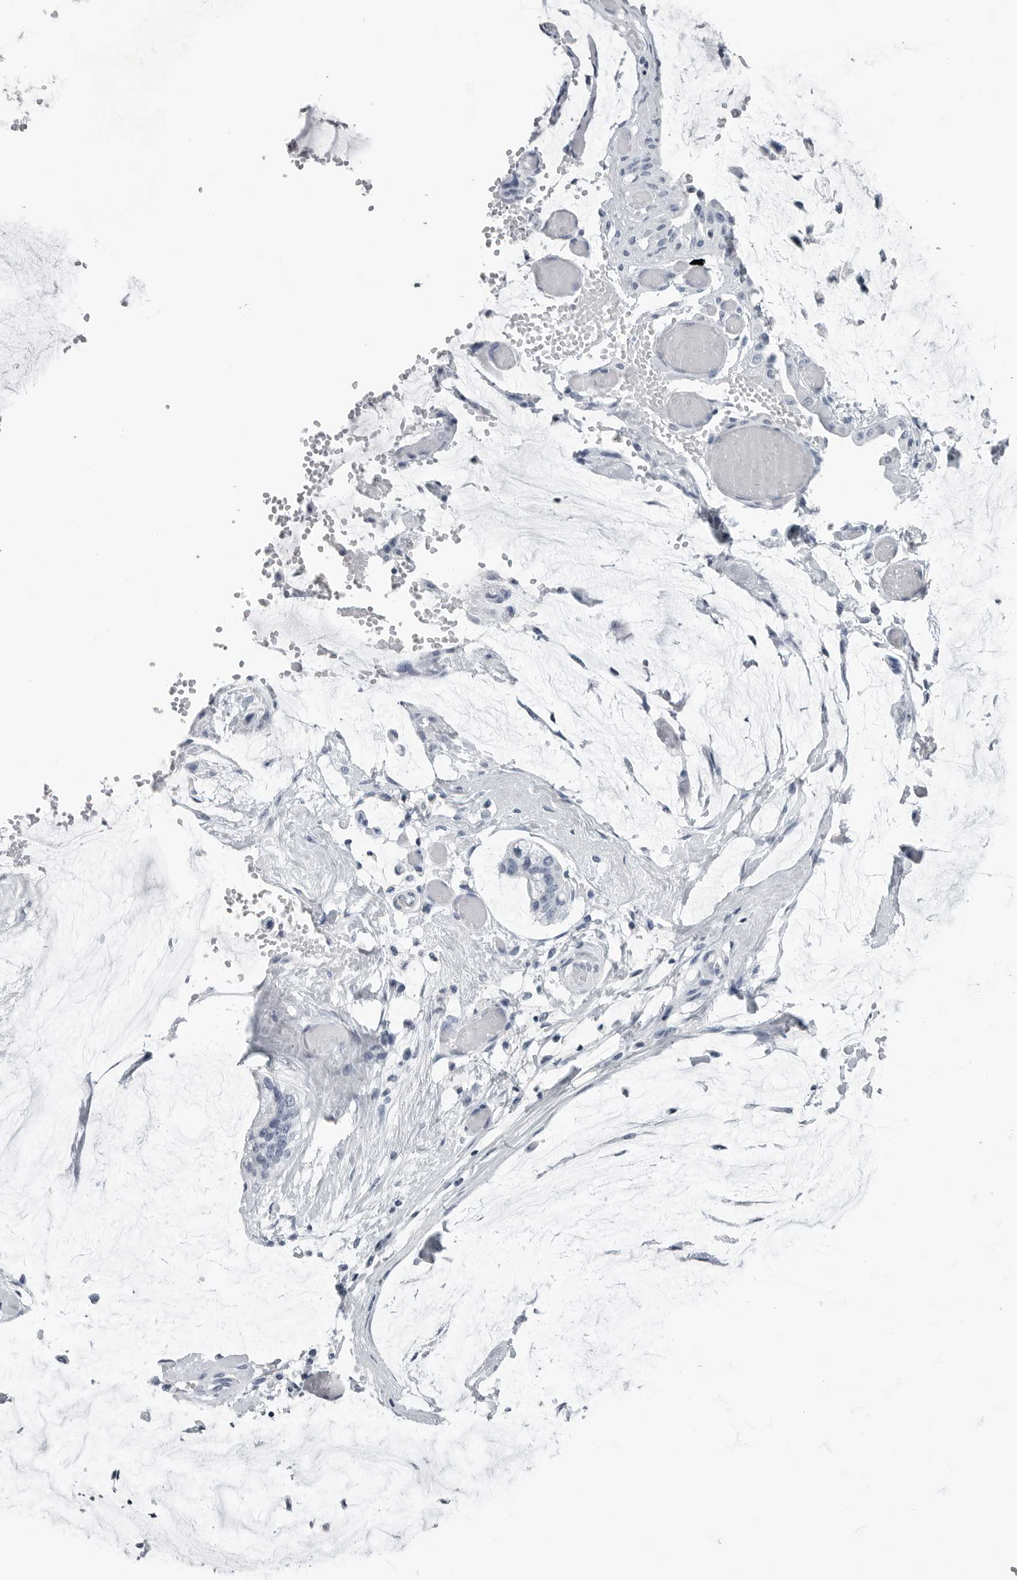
{"staining": {"intensity": "negative", "quantity": "none", "location": "none"}, "tissue": "ovarian cancer", "cell_type": "Tumor cells", "image_type": "cancer", "snomed": [{"axis": "morphology", "description": "Cystadenocarcinoma, mucinous, NOS"}, {"axis": "topography", "description": "Ovary"}], "caption": "High power microscopy image of an immunohistochemistry (IHC) micrograph of ovarian cancer, revealing no significant staining in tumor cells.", "gene": "AMPD1", "patient": {"sex": "female", "age": 39}}